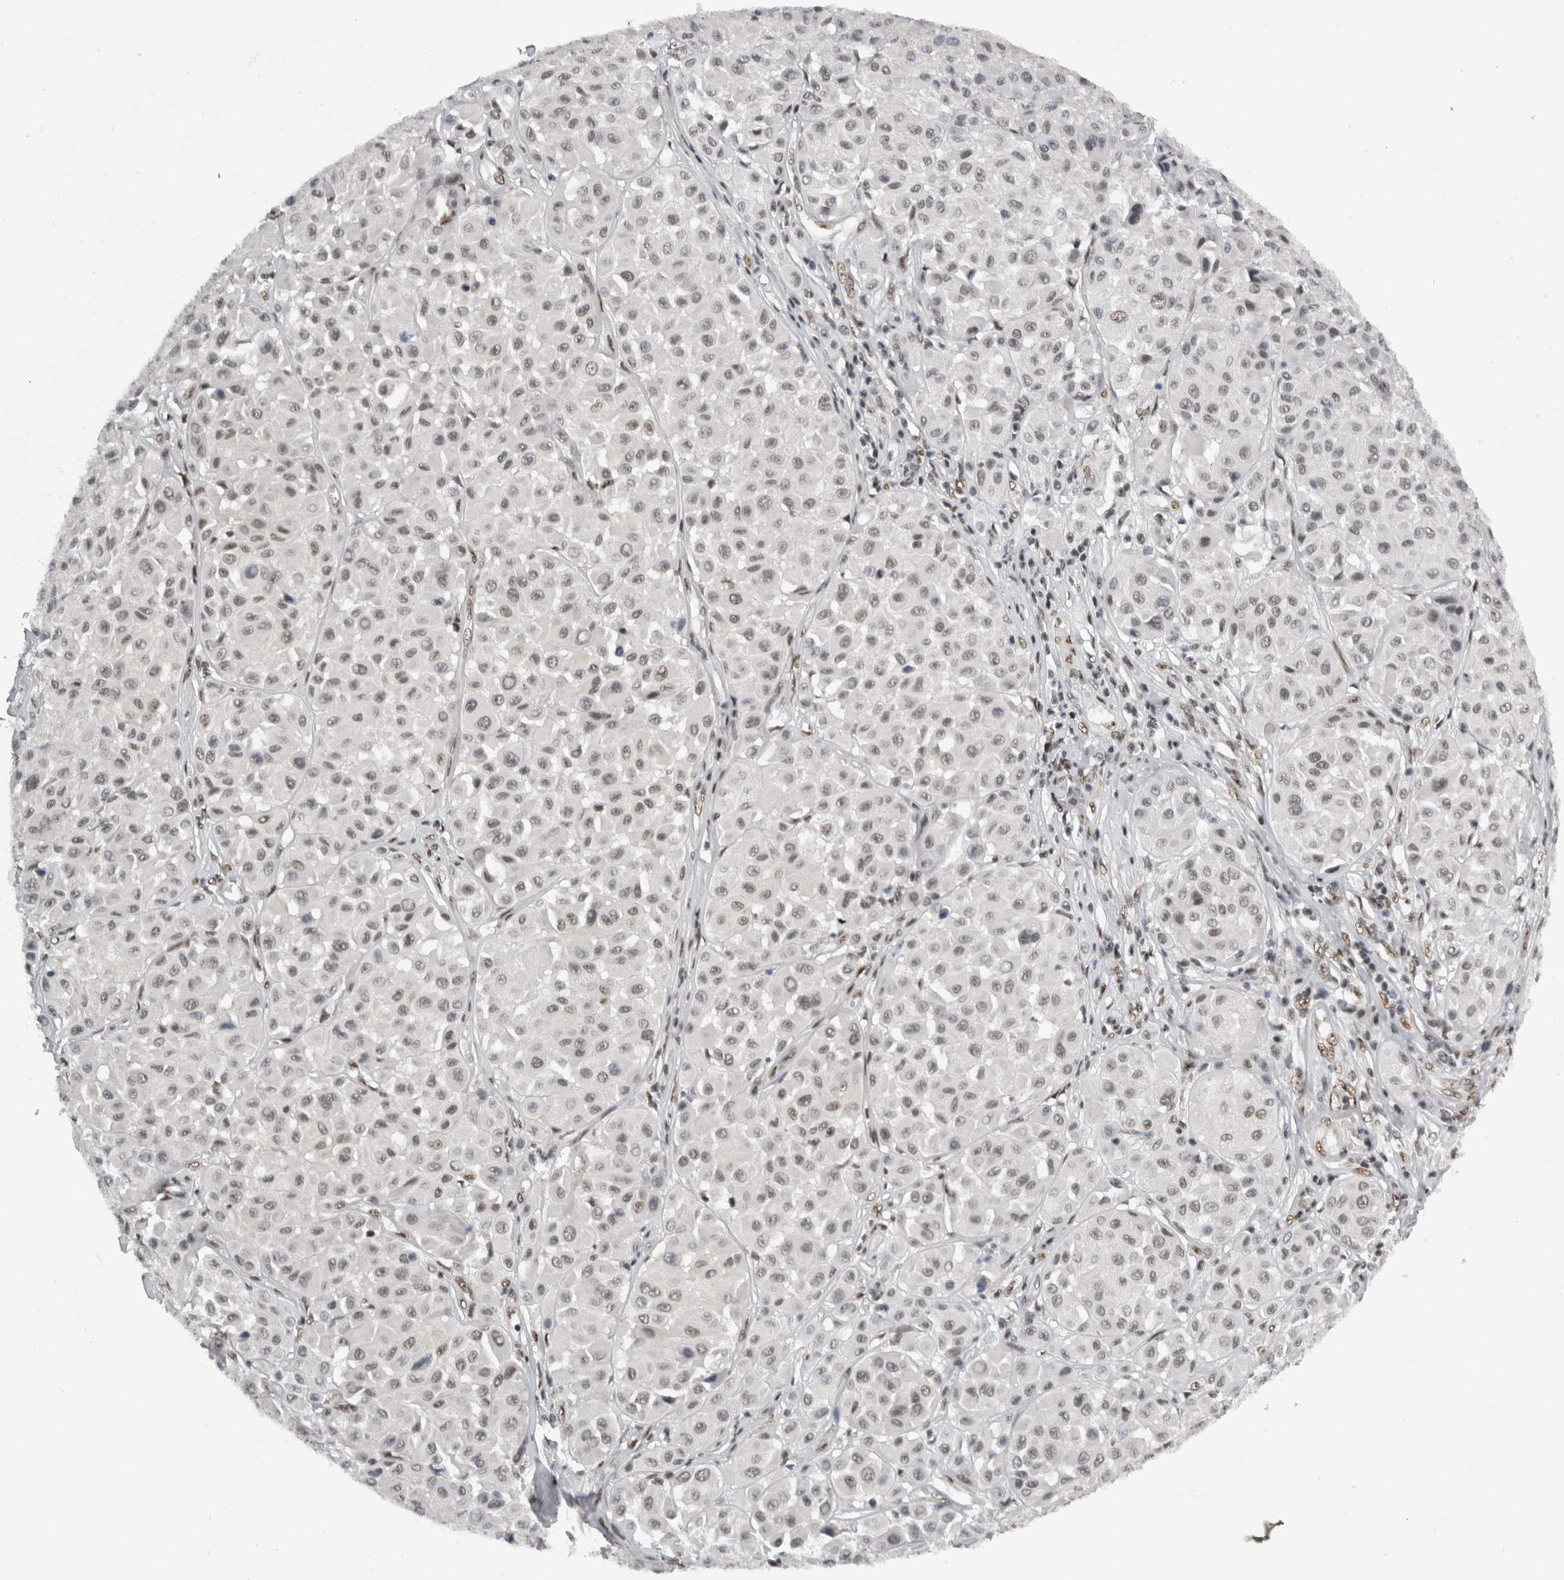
{"staining": {"intensity": "weak", "quantity": "<25%", "location": "nuclear"}, "tissue": "melanoma", "cell_type": "Tumor cells", "image_type": "cancer", "snomed": [{"axis": "morphology", "description": "Malignant melanoma, Metastatic site"}, {"axis": "topography", "description": "Soft tissue"}], "caption": "DAB immunohistochemical staining of melanoma reveals no significant expression in tumor cells. Nuclei are stained in blue.", "gene": "ZSCAN2", "patient": {"sex": "male", "age": 41}}